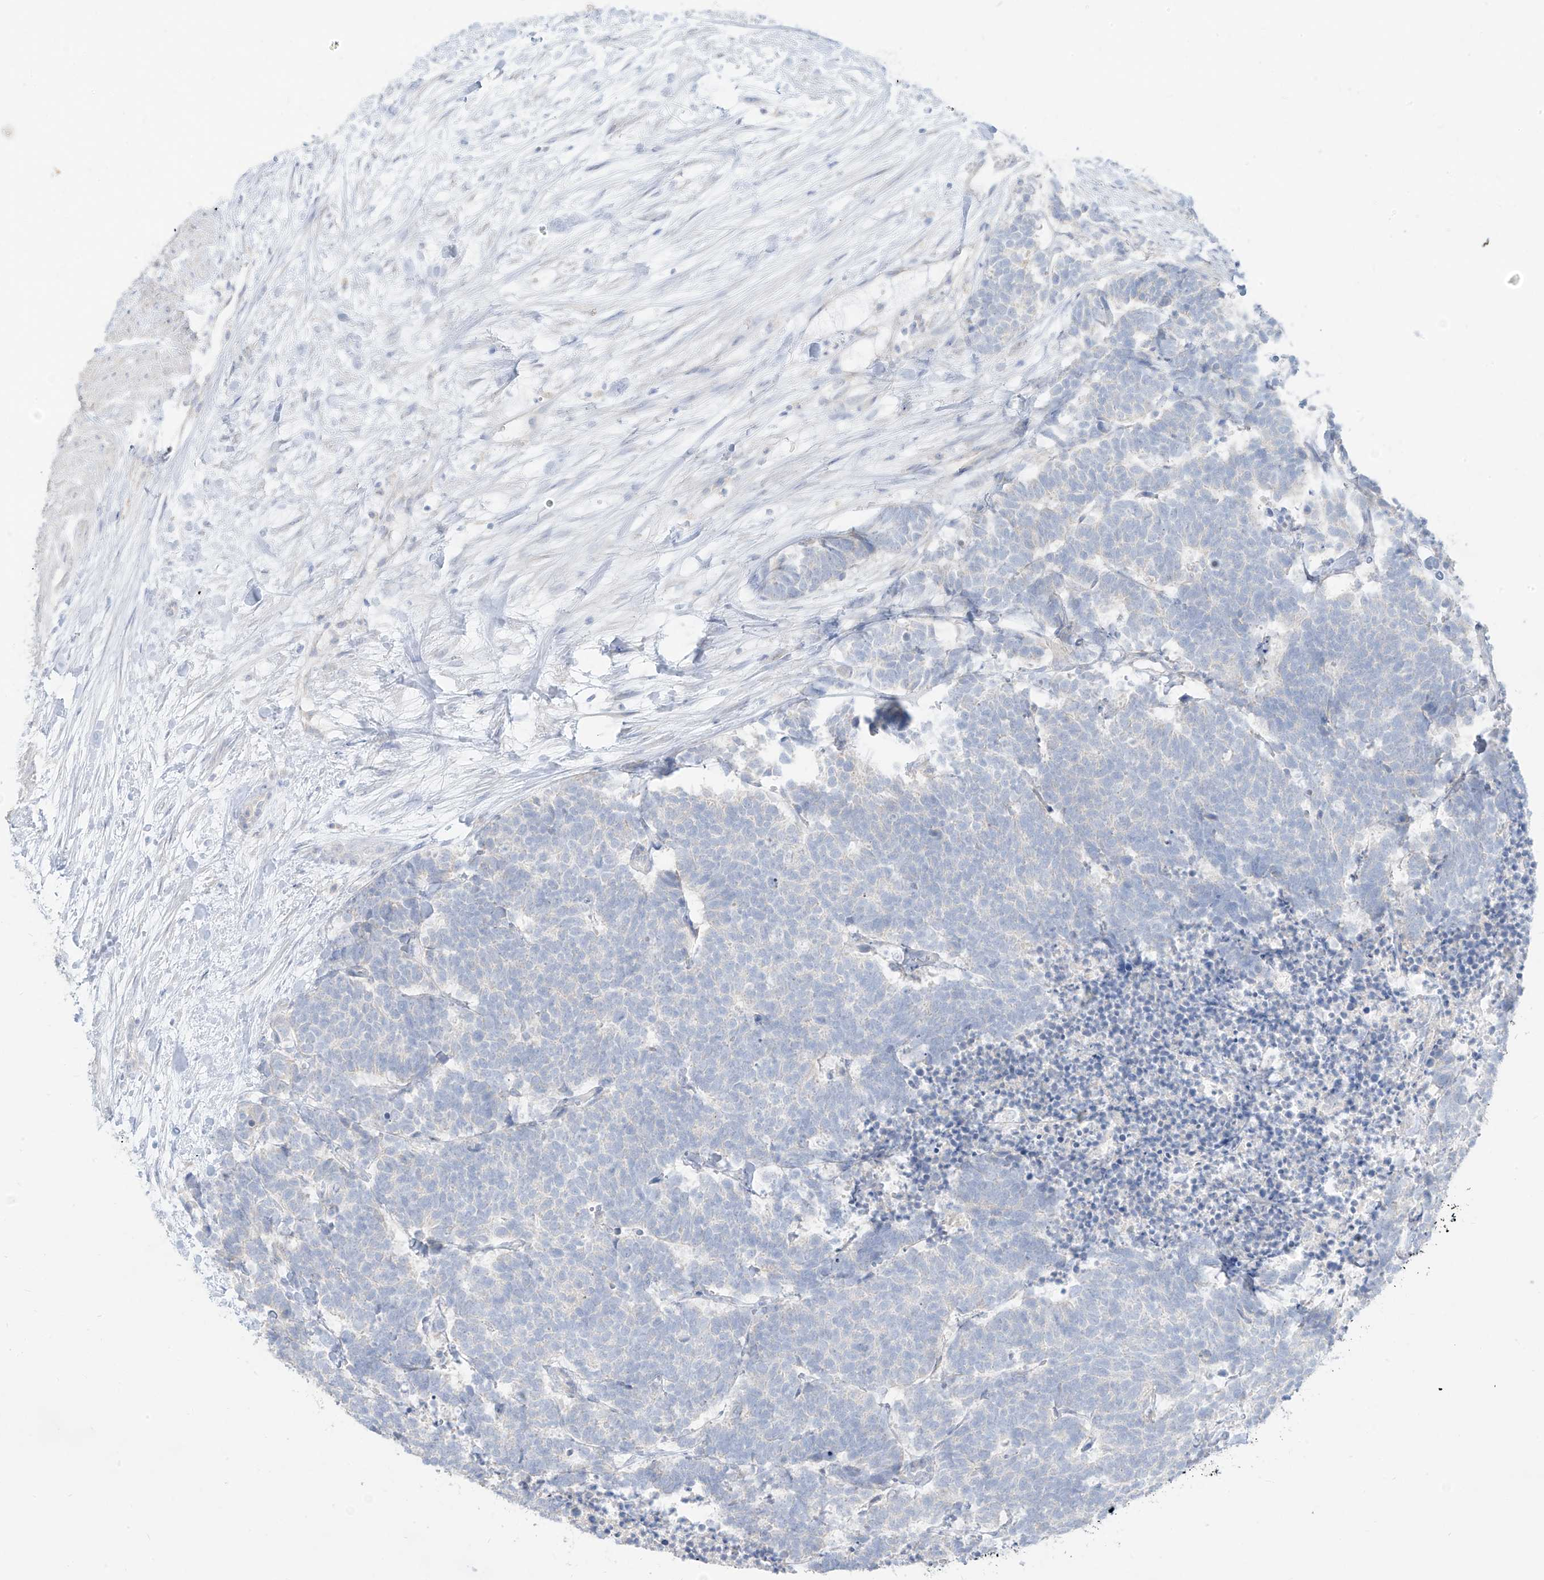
{"staining": {"intensity": "negative", "quantity": "none", "location": "none"}, "tissue": "carcinoid", "cell_type": "Tumor cells", "image_type": "cancer", "snomed": [{"axis": "morphology", "description": "Carcinoma, NOS"}, {"axis": "morphology", "description": "Carcinoid, malignant, NOS"}, {"axis": "topography", "description": "Urinary bladder"}], "caption": "DAB (3,3'-diaminobenzidine) immunohistochemical staining of carcinoma reveals no significant expression in tumor cells.", "gene": "ARHGEF40", "patient": {"sex": "male", "age": 57}}